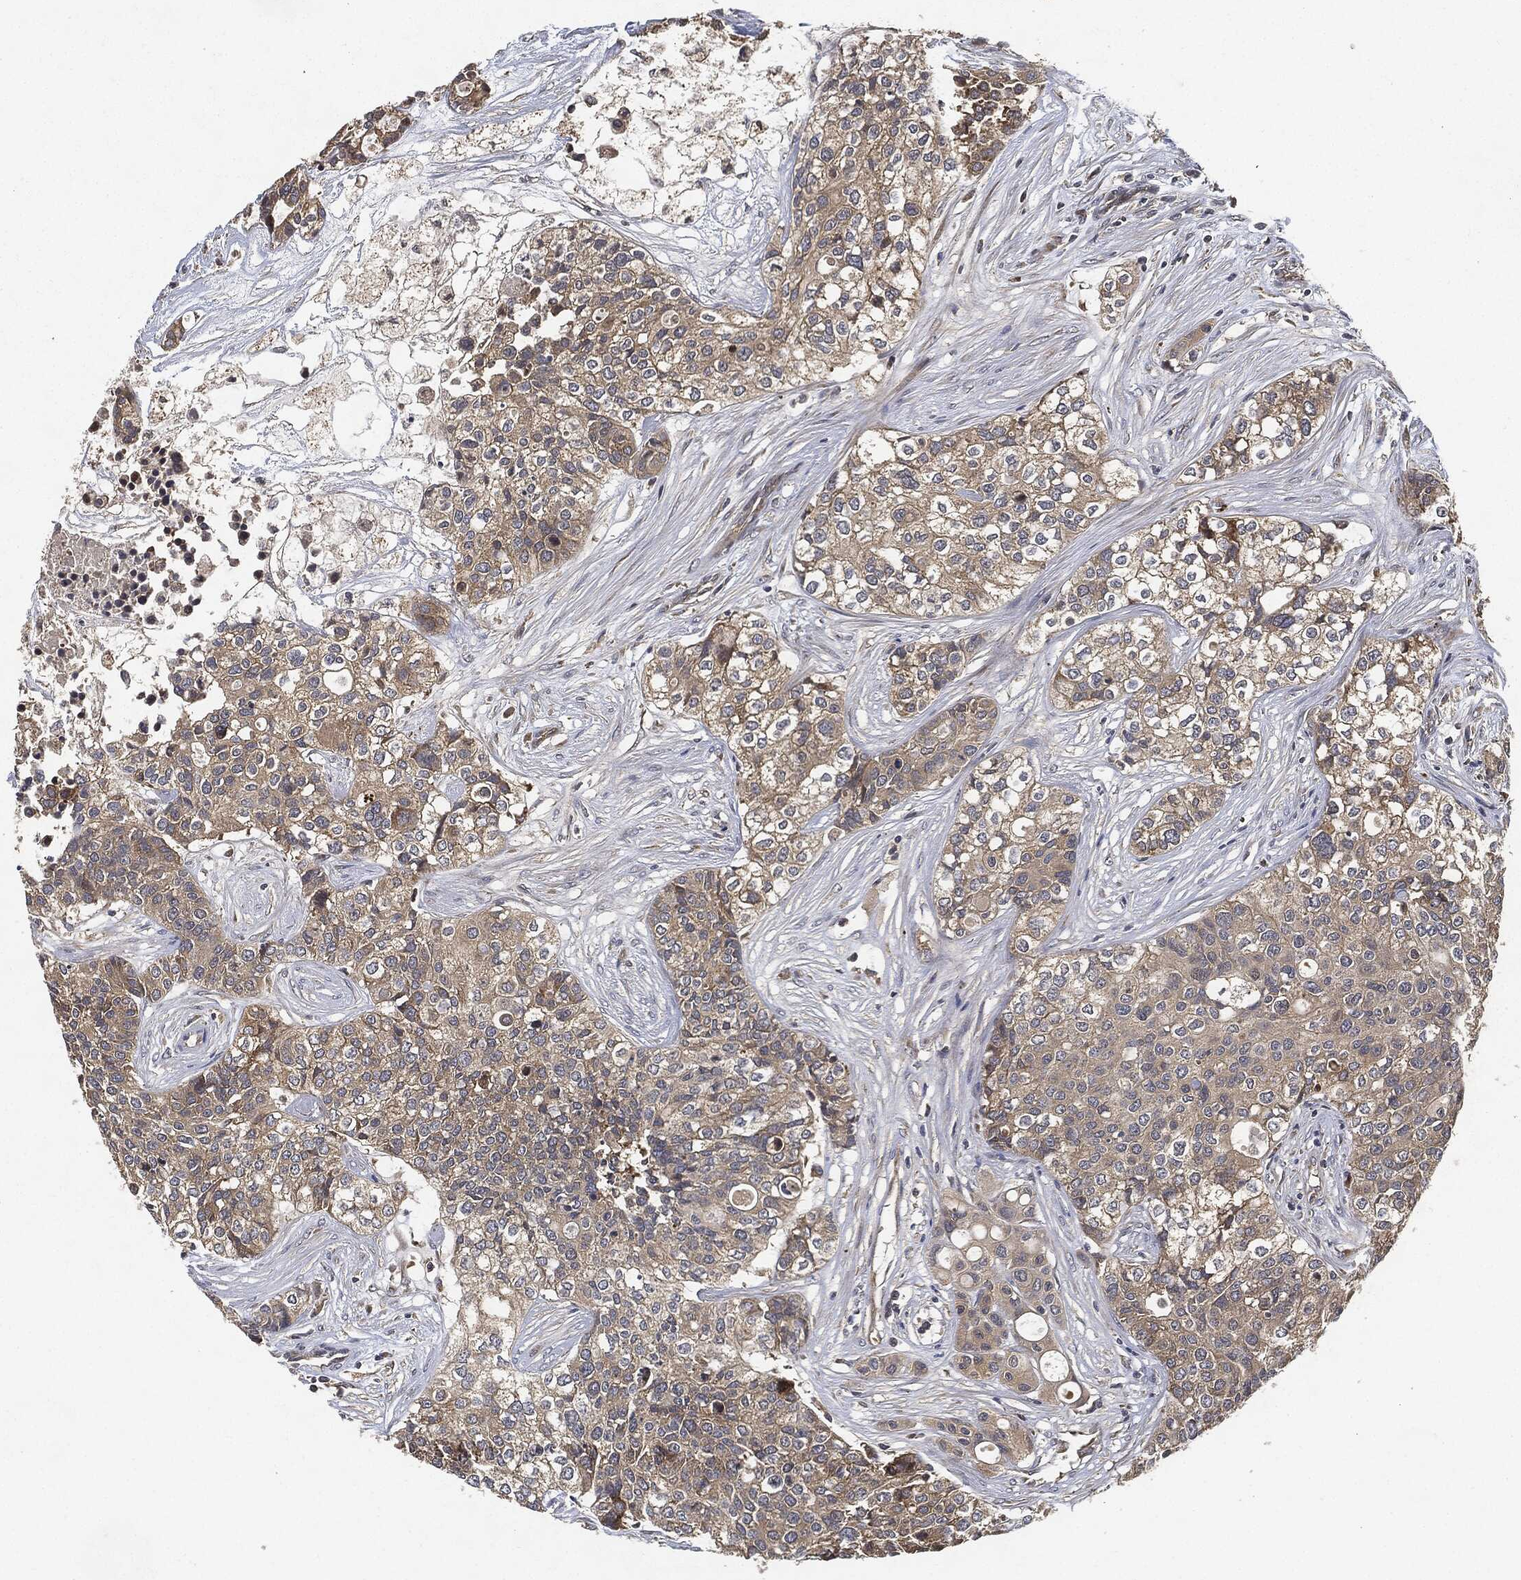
{"staining": {"intensity": "weak", "quantity": ">75%", "location": "cytoplasmic/membranous"}, "tissue": "carcinoid", "cell_type": "Tumor cells", "image_type": "cancer", "snomed": [{"axis": "morphology", "description": "Carcinoid, malignant, NOS"}, {"axis": "topography", "description": "Colon"}], "caption": "Immunohistochemical staining of human malignant carcinoid demonstrates low levels of weak cytoplasmic/membranous expression in approximately >75% of tumor cells. (brown staining indicates protein expression, while blue staining denotes nuclei).", "gene": "MLST8", "patient": {"sex": "male", "age": 81}}